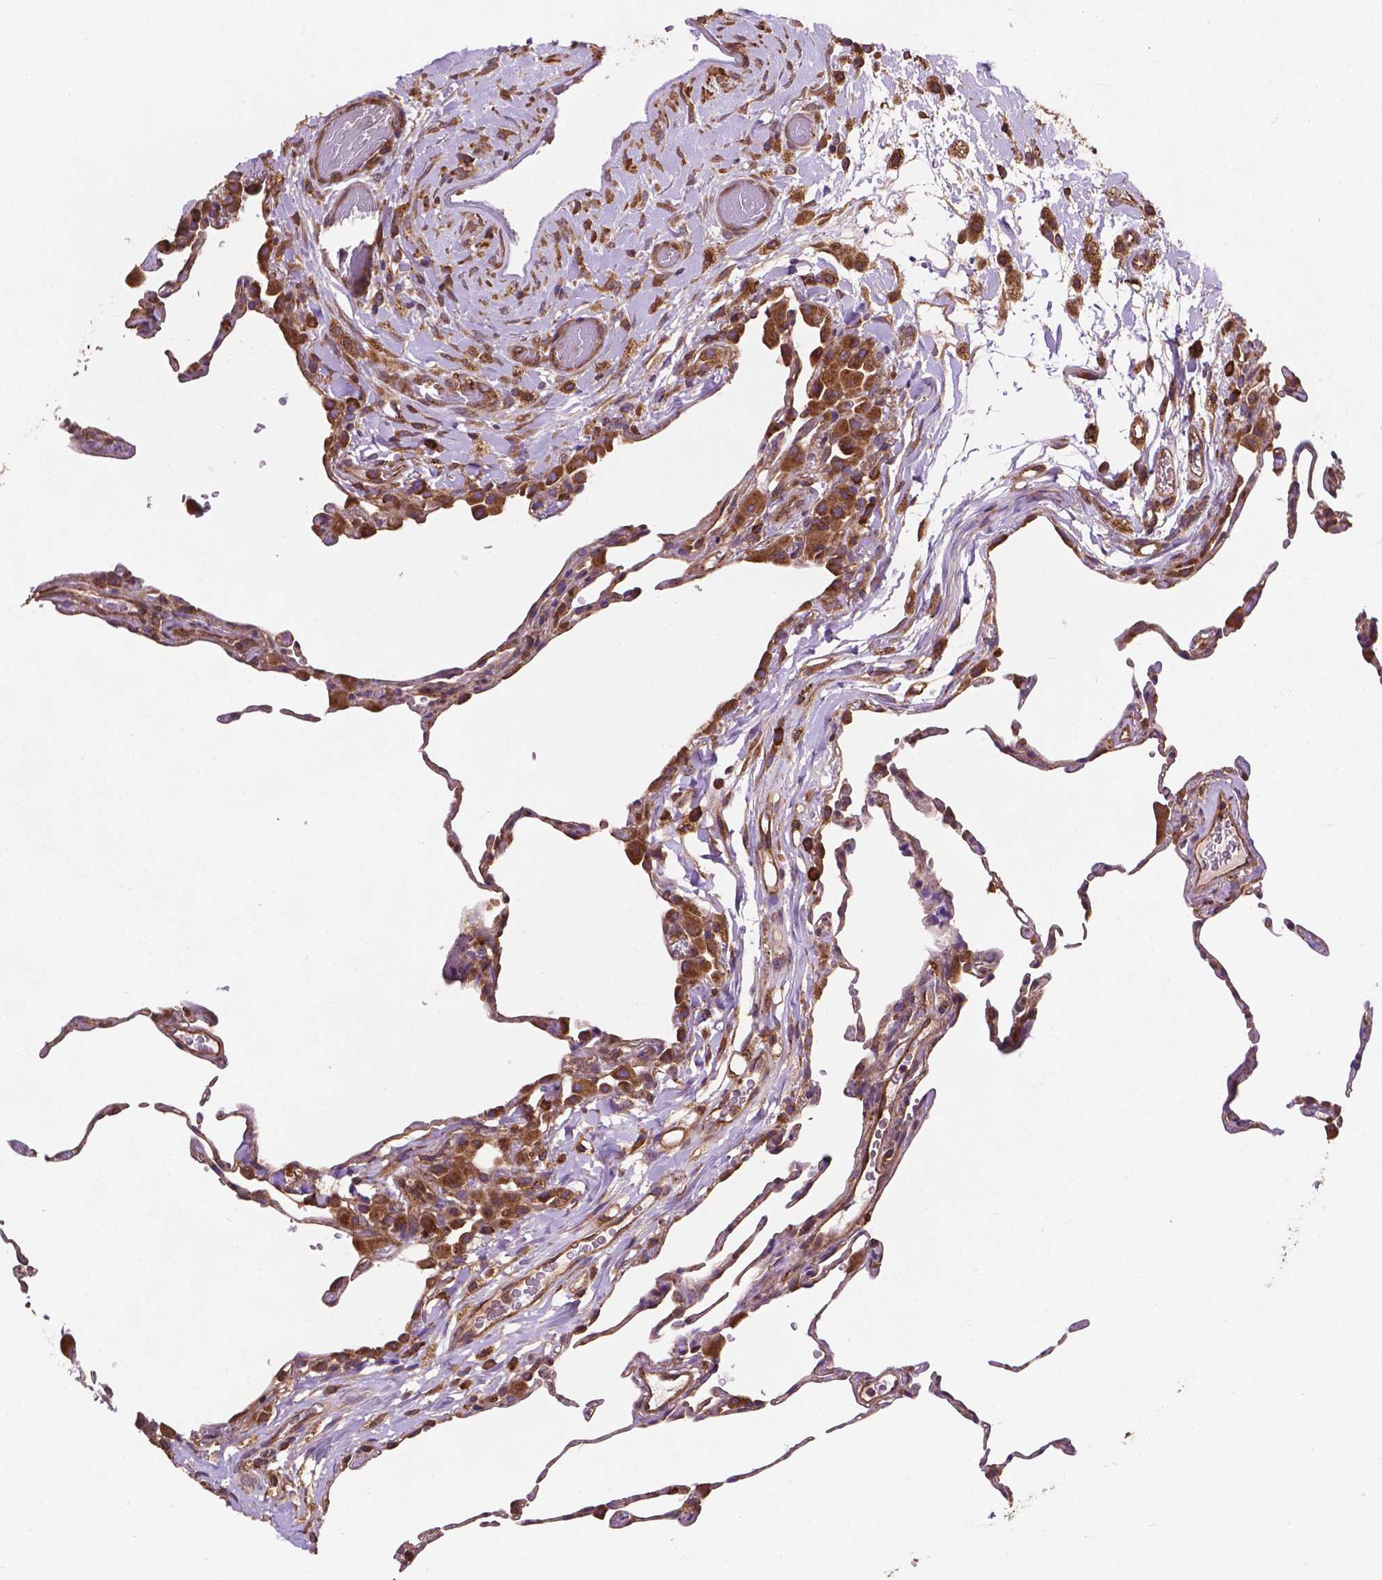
{"staining": {"intensity": "moderate", "quantity": "25%-75%", "location": "cytoplasmic/membranous"}, "tissue": "lung", "cell_type": "Alveolar cells", "image_type": "normal", "snomed": [{"axis": "morphology", "description": "Normal tissue, NOS"}, {"axis": "topography", "description": "Lung"}], "caption": "A photomicrograph showing moderate cytoplasmic/membranous staining in approximately 25%-75% of alveolar cells in normal lung, as visualized by brown immunohistochemical staining.", "gene": "CCDC71L", "patient": {"sex": "female", "age": 57}}